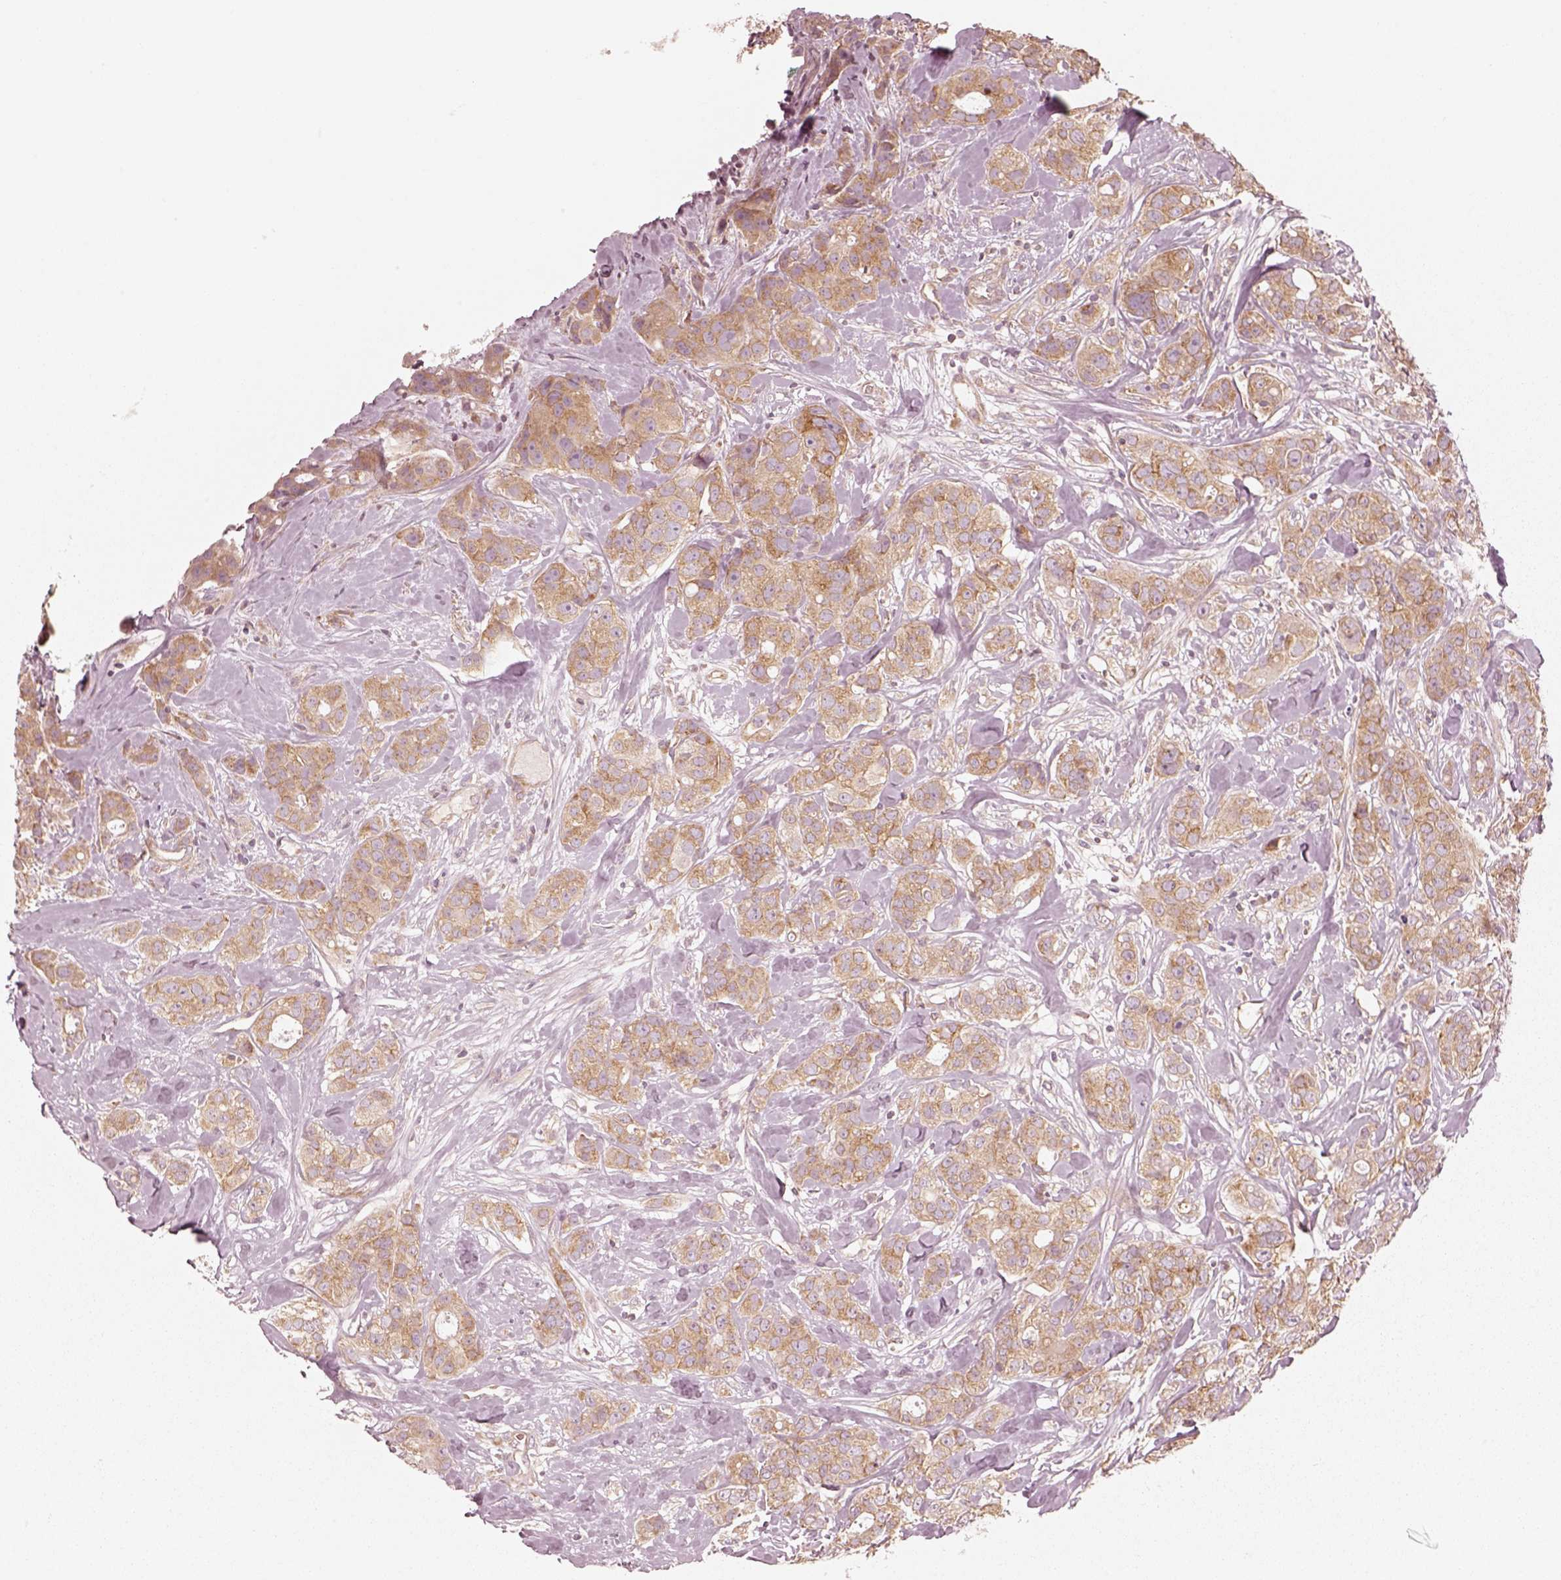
{"staining": {"intensity": "moderate", "quantity": ">75%", "location": "cytoplasmic/membranous"}, "tissue": "breast cancer", "cell_type": "Tumor cells", "image_type": "cancer", "snomed": [{"axis": "morphology", "description": "Duct carcinoma"}, {"axis": "topography", "description": "Breast"}], "caption": "Breast cancer (invasive ductal carcinoma) stained with a protein marker reveals moderate staining in tumor cells.", "gene": "CNOT2", "patient": {"sex": "female", "age": 43}}